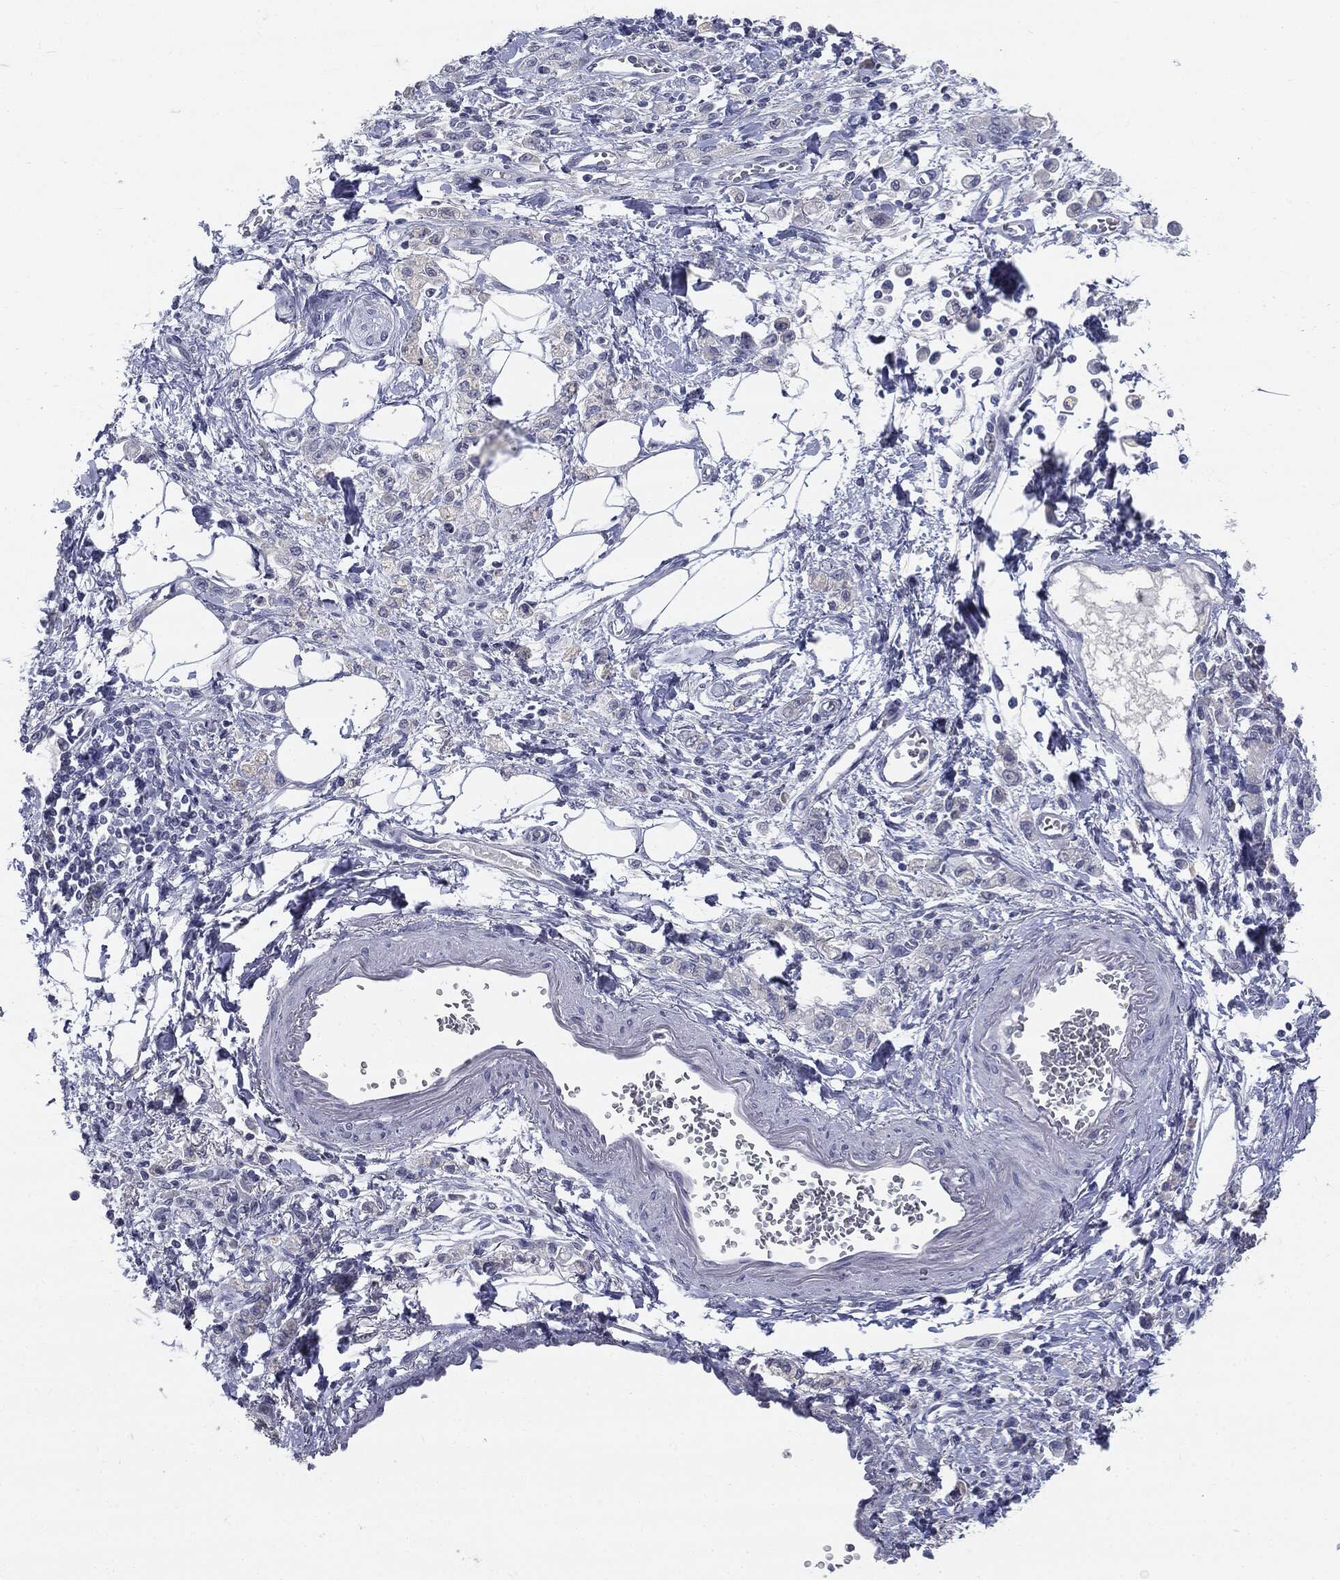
{"staining": {"intensity": "negative", "quantity": "none", "location": "none"}, "tissue": "stomach cancer", "cell_type": "Tumor cells", "image_type": "cancer", "snomed": [{"axis": "morphology", "description": "Adenocarcinoma, NOS"}, {"axis": "topography", "description": "Stomach"}], "caption": "A micrograph of human adenocarcinoma (stomach) is negative for staining in tumor cells.", "gene": "AFP", "patient": {"sex": "male", "age": 77}}